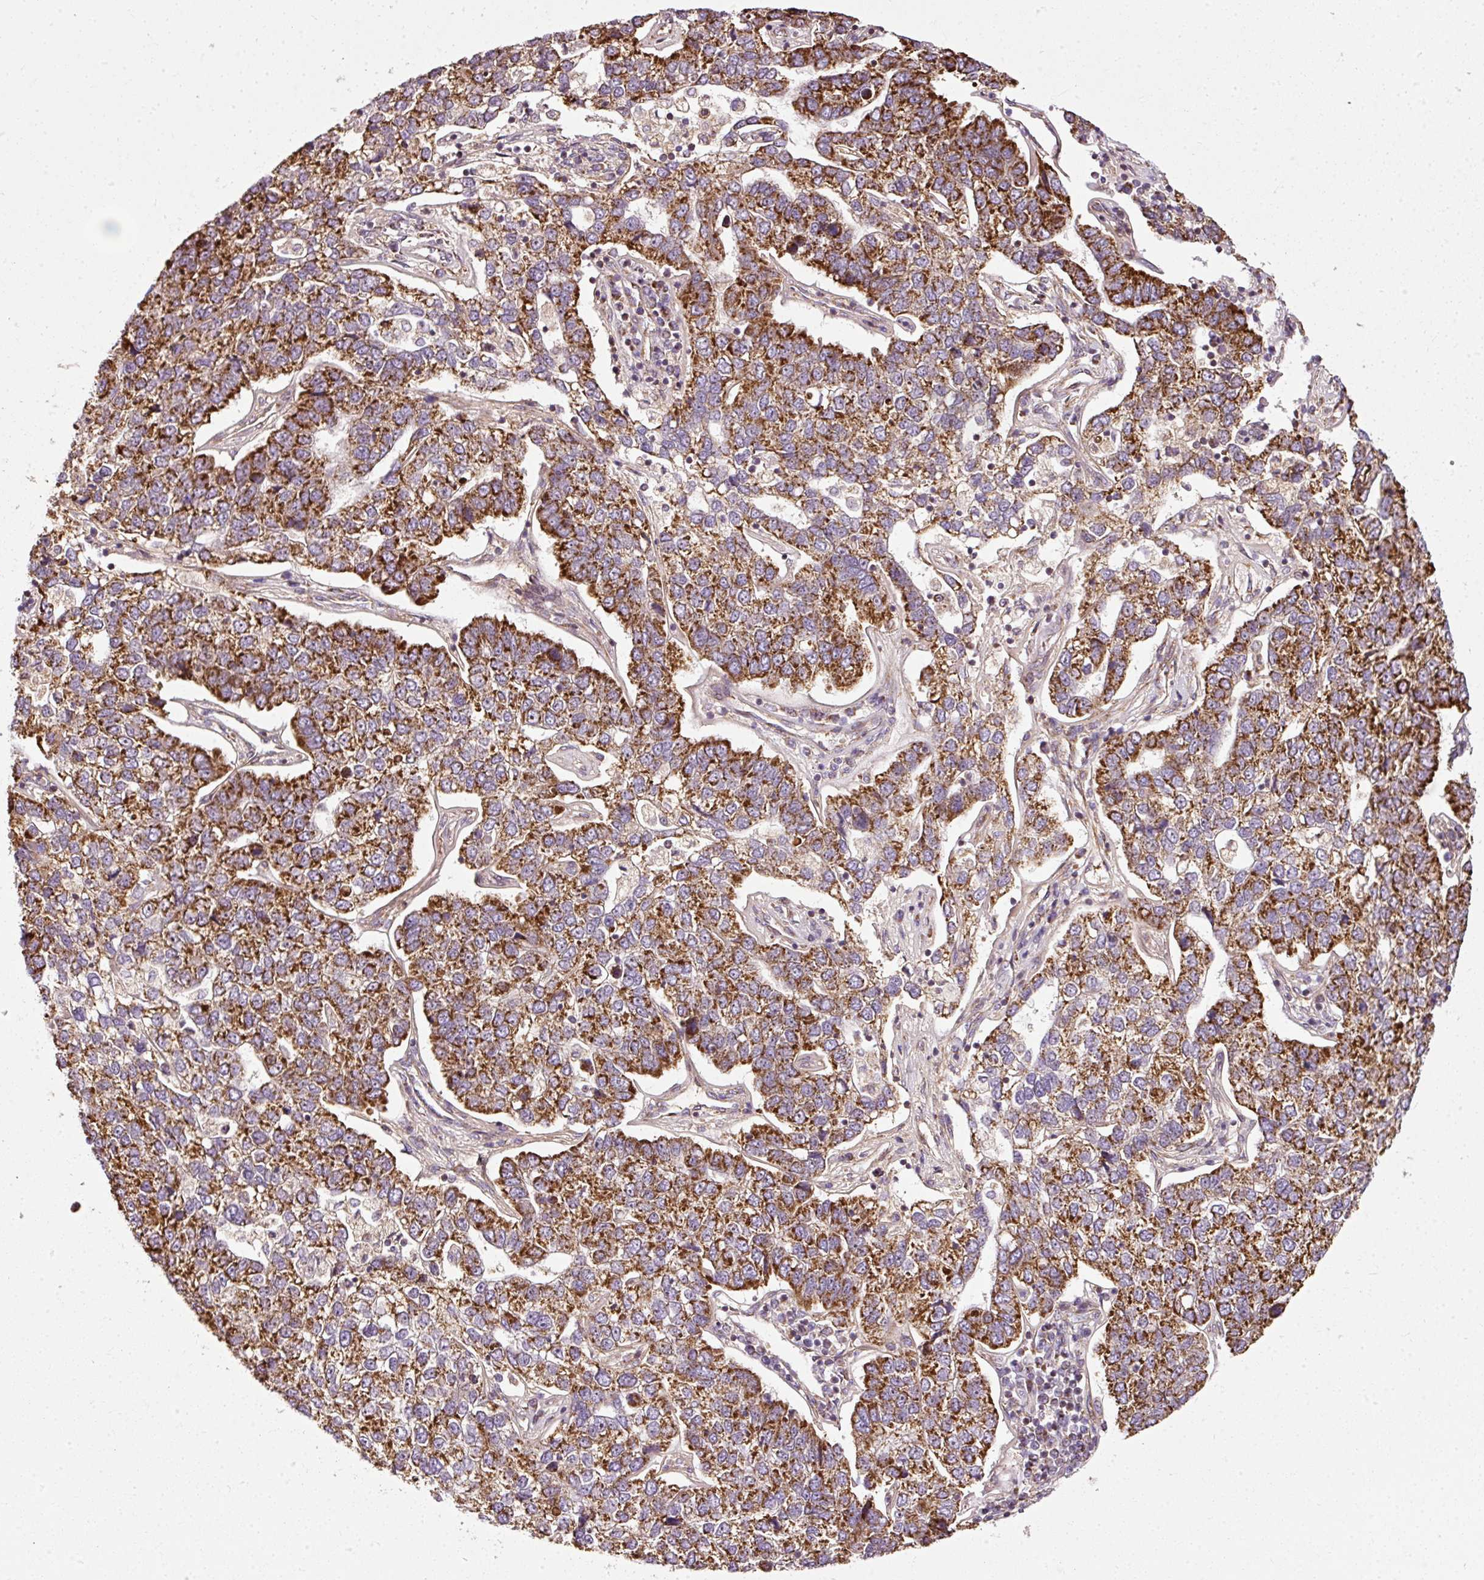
{"staining": {"intensity": "strong", "quantity": ">75%", "location": "cytoplasmic/membranous"}, "tissue": "pancreatic cancer", "cell_type": "Tumor cells", "image_type": "cancer", "snomed": [{"axis": "morphology", "description": "Adenocarcinoma, NOS"}, {"axis": "topography", "description": "Pancreas"}], "caption": "An IHC image of neoplastic tissue is shown. Protein staining in brown shows strong cytoplasmic/membranous positivity in pancreatic adenocarcinoma within tumor cells. (DAB IHC with brightfield microscopy, high magnification).", "gene": "ISCU", "patient": {"sex": "female", "age": 61}}